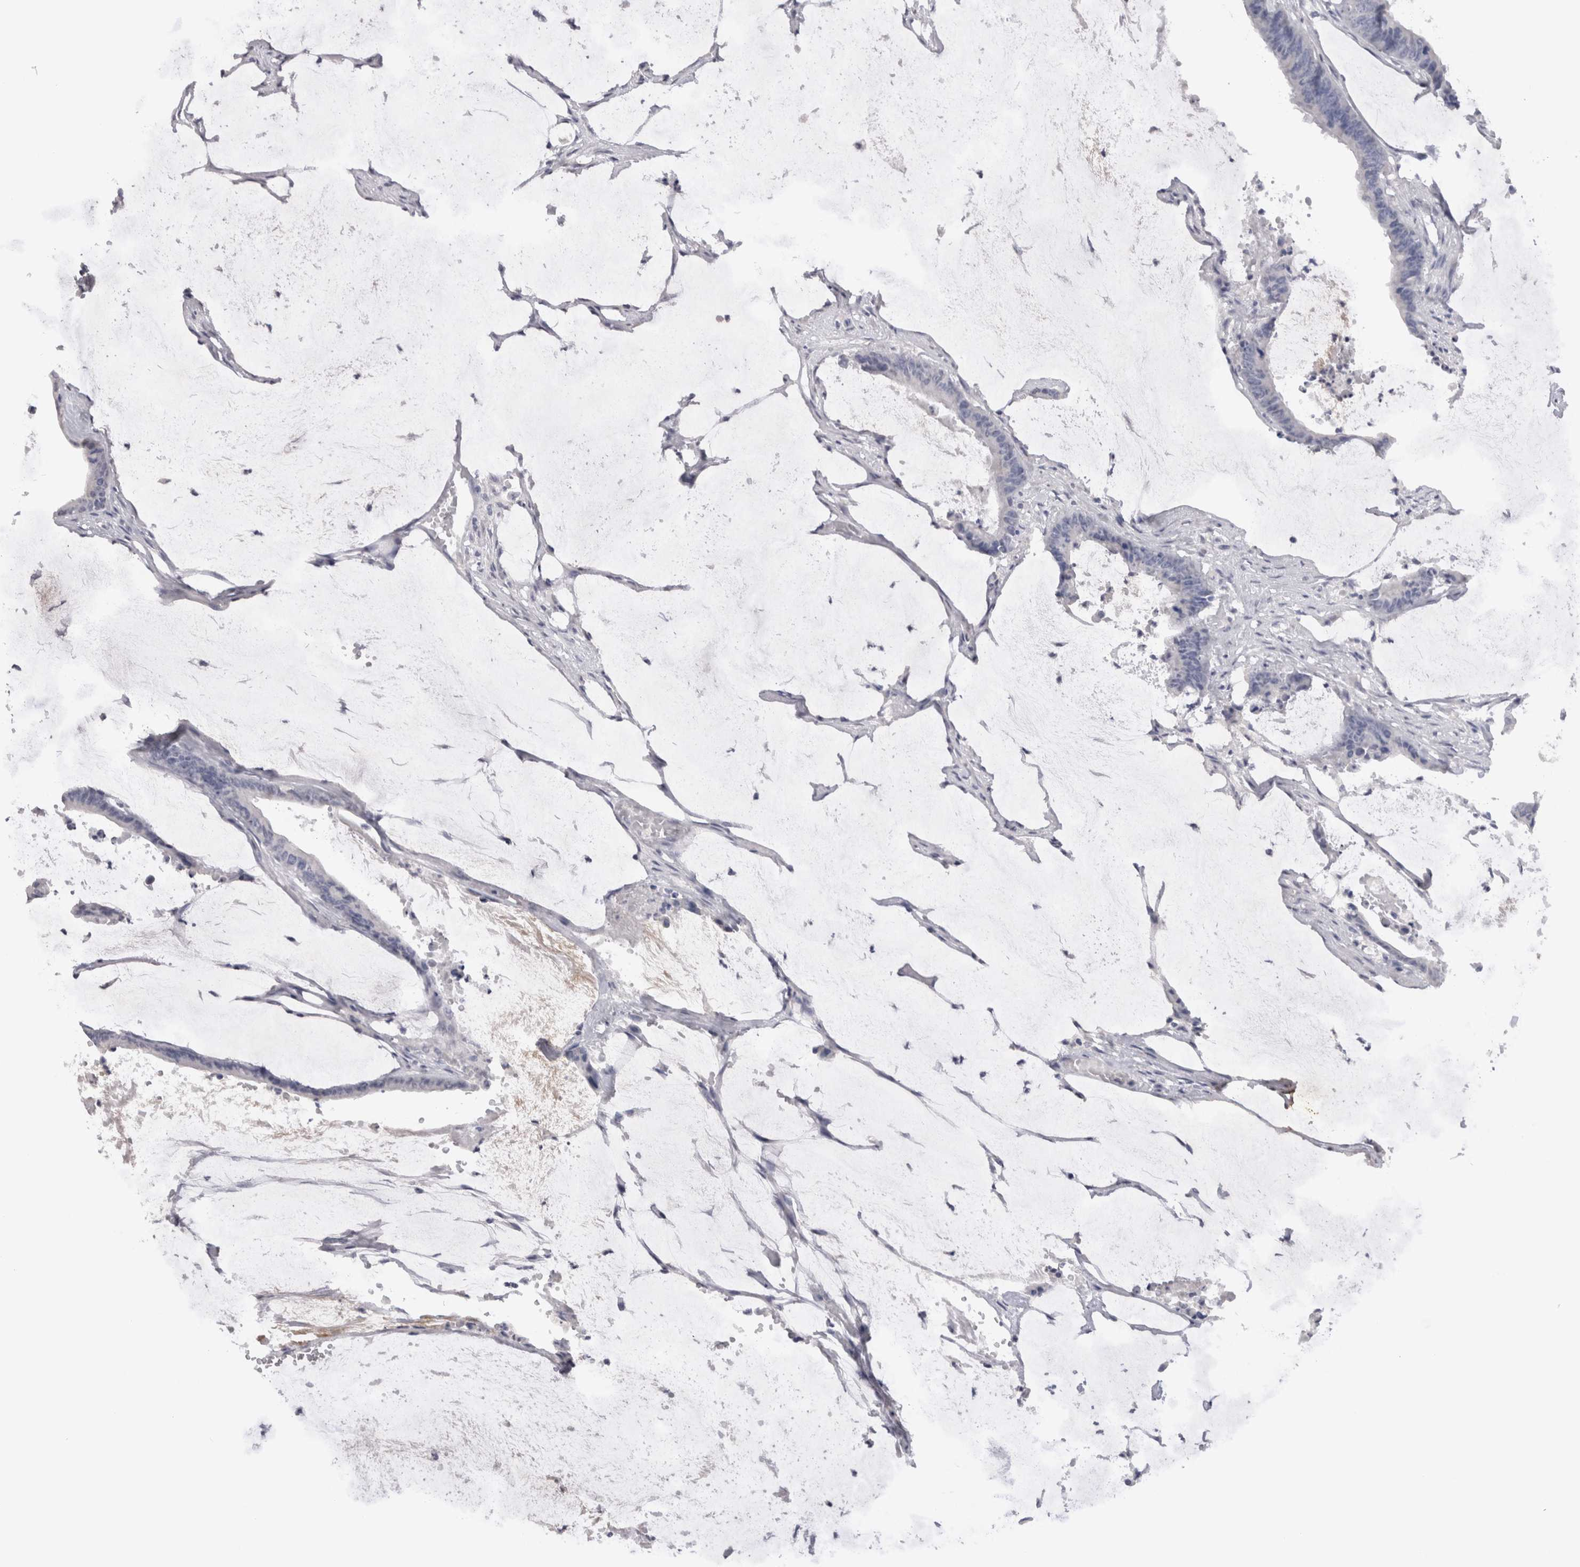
{"staining": {"intensity": "negative", "quantity": "none", "location": "none"}, "tissue": "colorectal cancer", "cell_type": "Tumor cells", "image_type": "cancer", "snomed": [{"axis": "morphology", "description": "Adenocarcinoma, NOS"}, {"axis": "topography", "description": "Rectum"}], "caption": "Human colorectal cancer stained for a protein using IHC reveals no positivity in tumor cells.", "gene": "CDH6", "patient": {"sex": "female", "age": 66}}